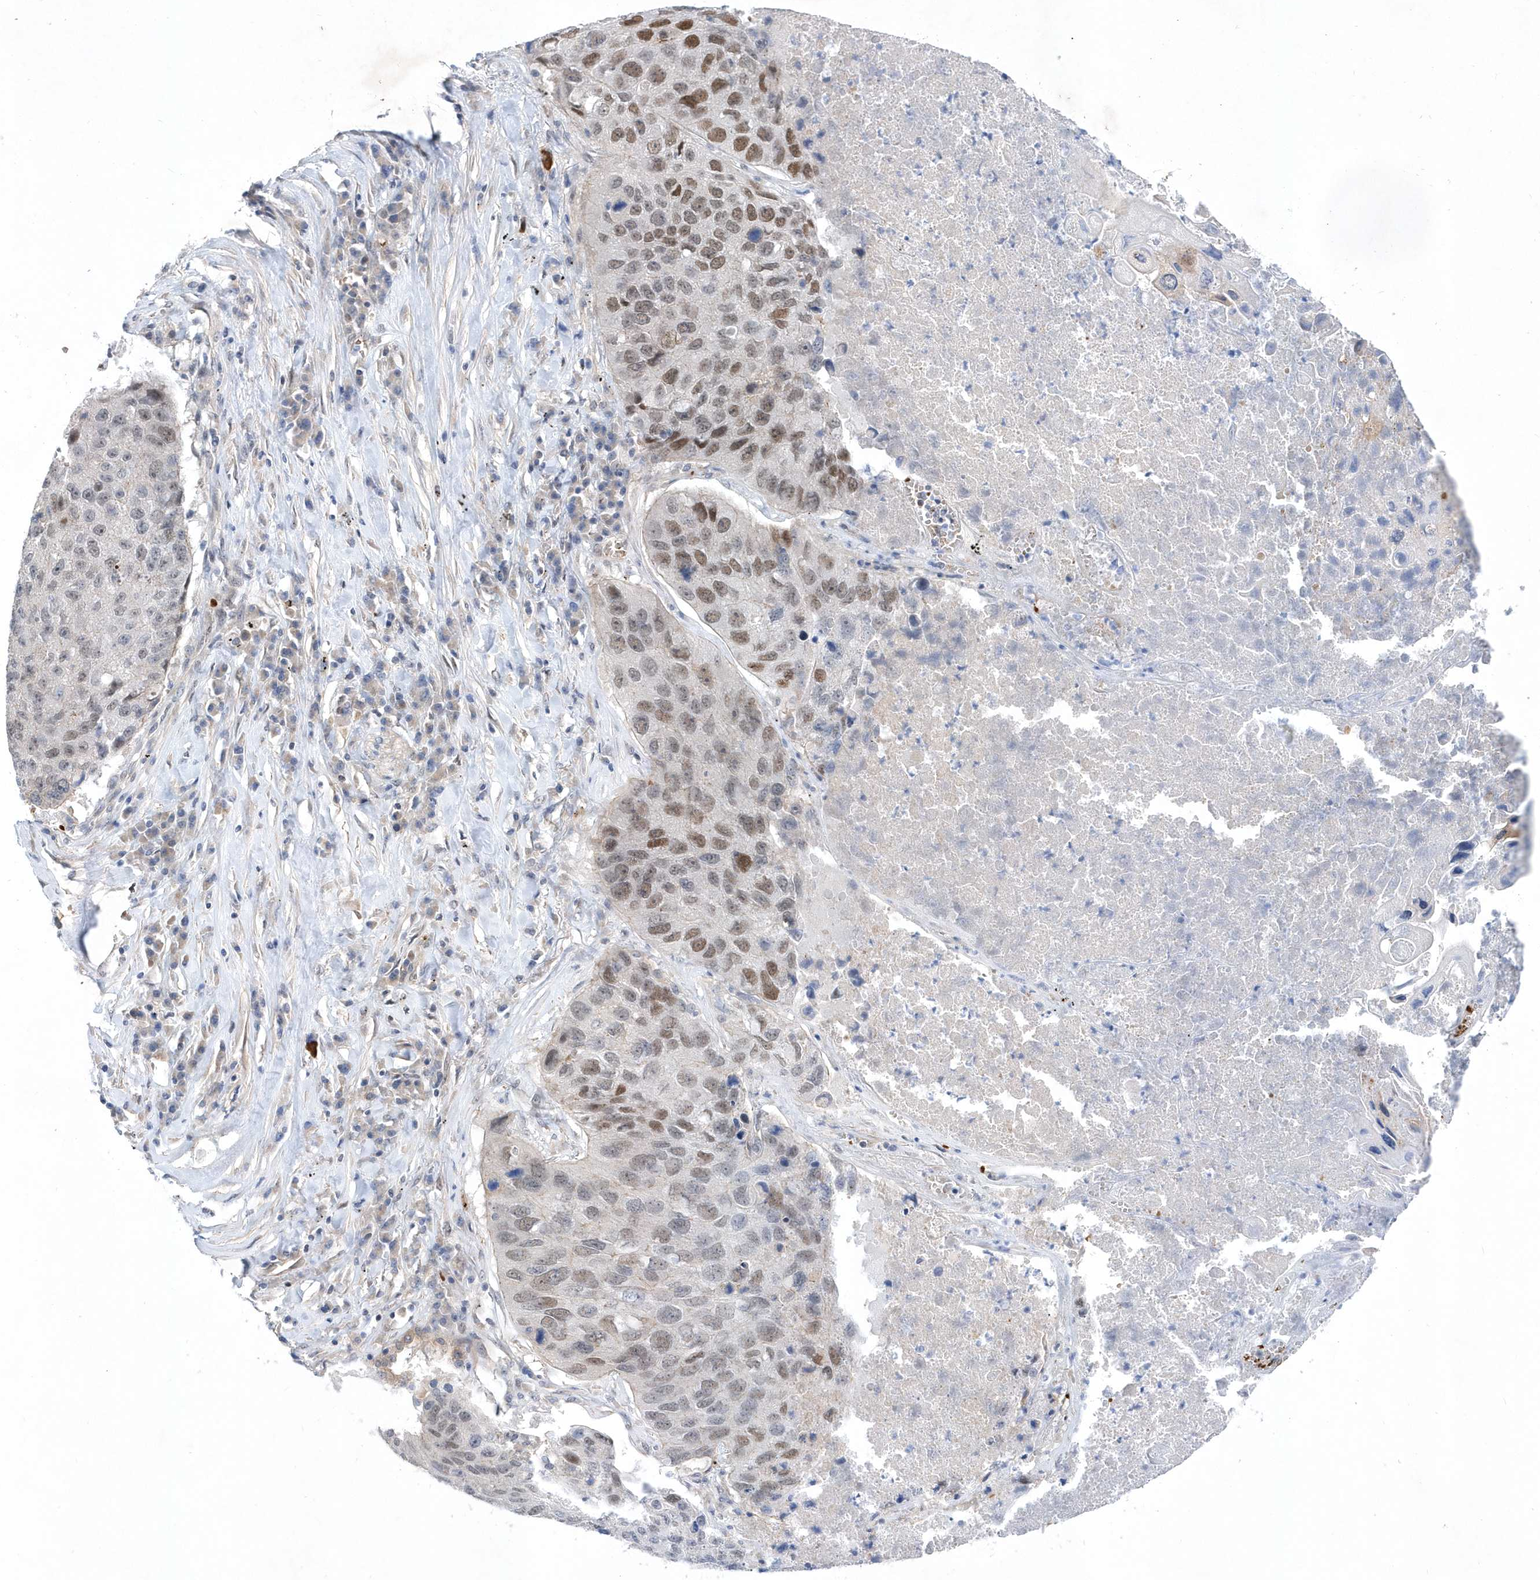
{"staining": {"intensity": "moderate", "quantity": "25%-75%", "location": "nuclear"}, "tissue": "lung cancer", "cell_type": "Tumor cells", "image_type": "cancer", "snomed": [{"axis": "morphology", "description": "Squamous cell carcinoma, NOS"}, {"axis": "topography", "description": "Lung"}], "caption": "Tumor cells display medium levels of moderate nuclear positivity in about 25%-75% of cells in lung cancer. (DAB = brown stain, brightfield microscopy at high magnification).", "gene": "ZNF875", "patient": {"sex": "male", "age": 61}}